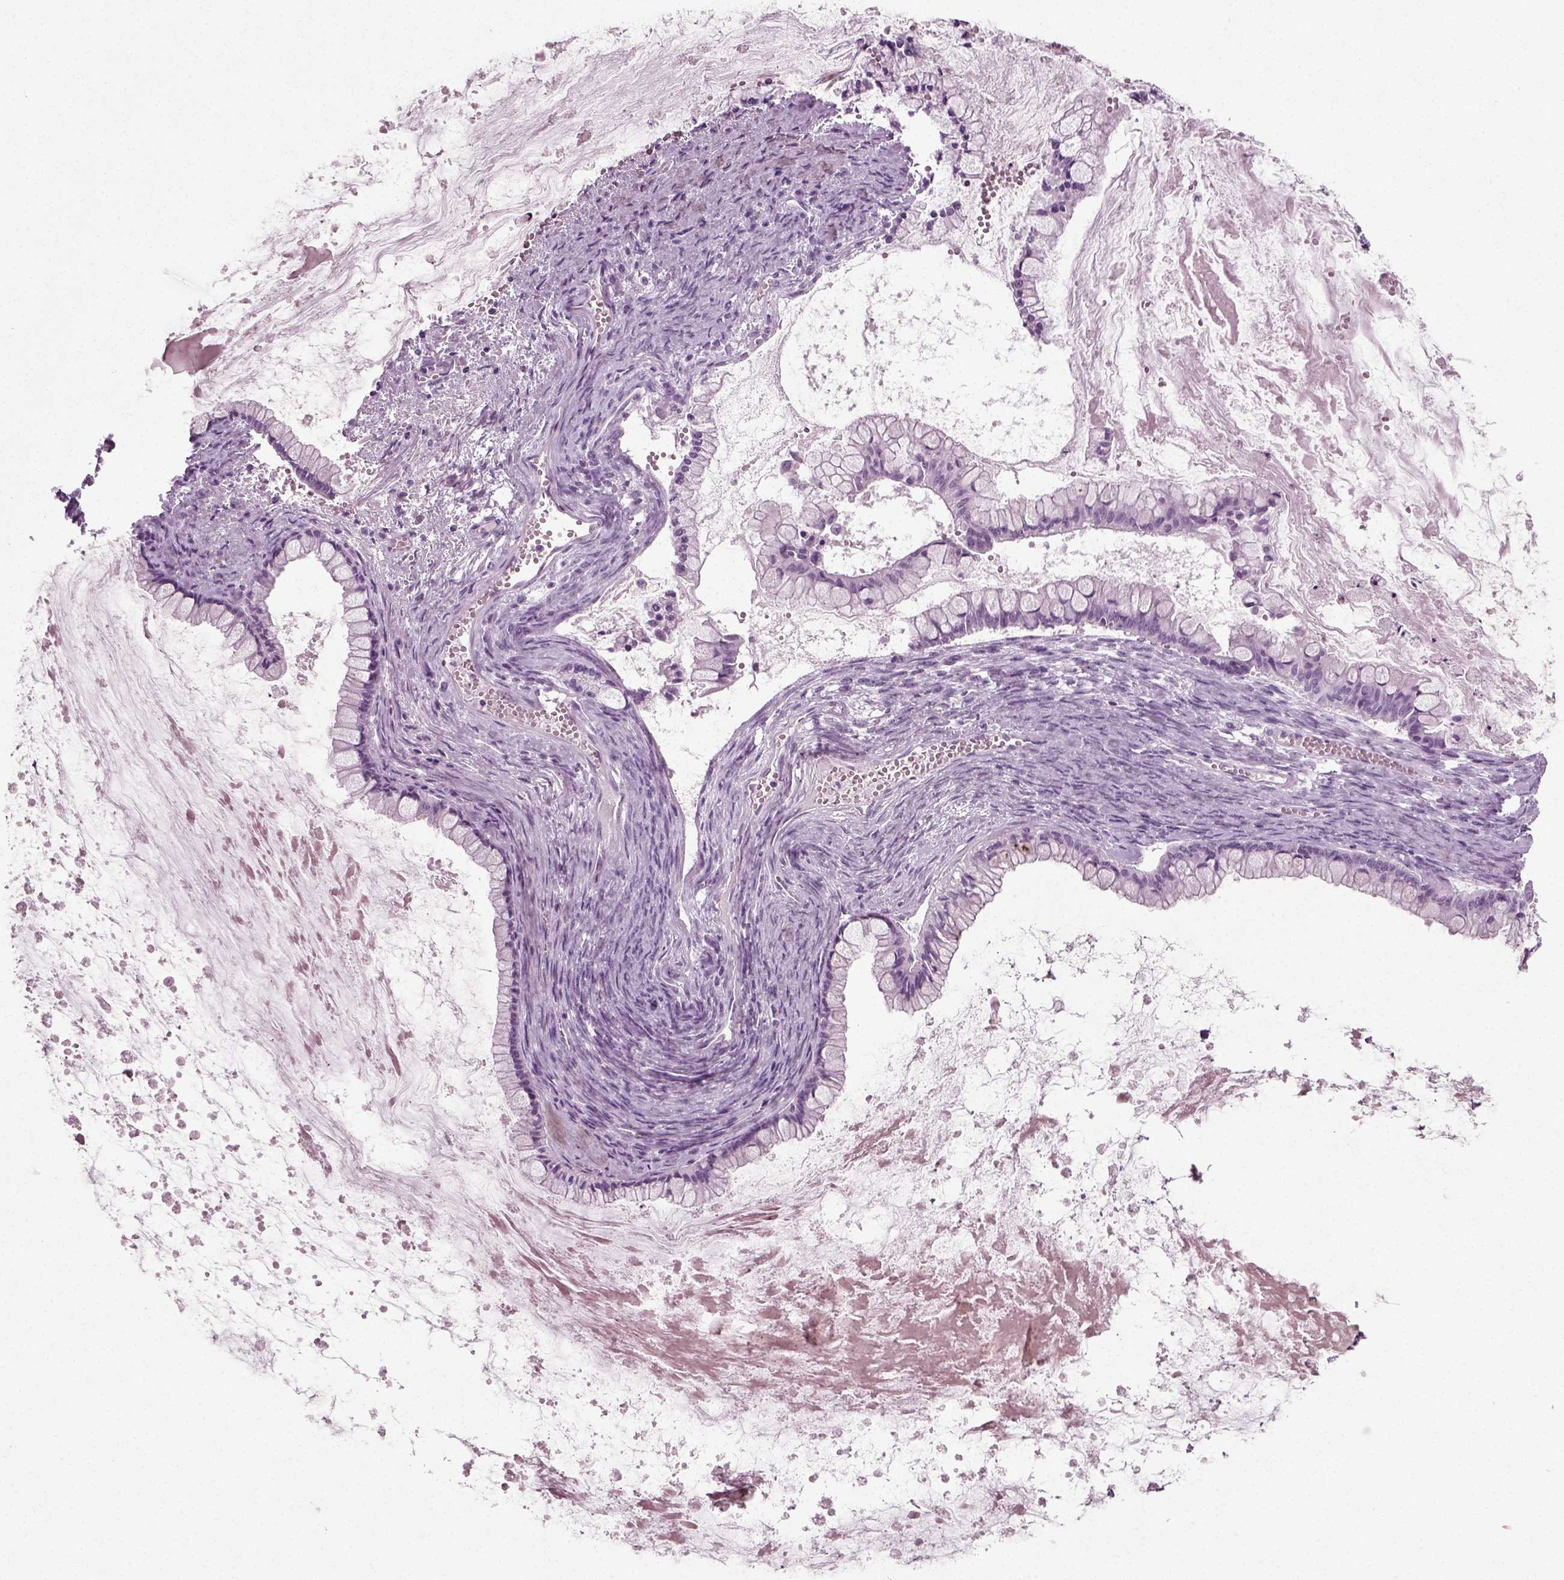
{"staining": {"intensity": "negative", "quantity": "none", "location": "none"}, "tissue": "ovarian cancer", "cell_type": "Tumor cells", "image_type": "cancer", "snomed": [{"axis": "morphology", "description": "Cystadenocarcinoma, mucinous, NOS"}, {"axis": "topography", "description": "Ovary"}], "caption": "The histopathology image demonstrates no significant staining in tumor cells of ovarian cancer.", "gene": "ZC2HC1C", "patient": {"sex": "female", "age": 67}}